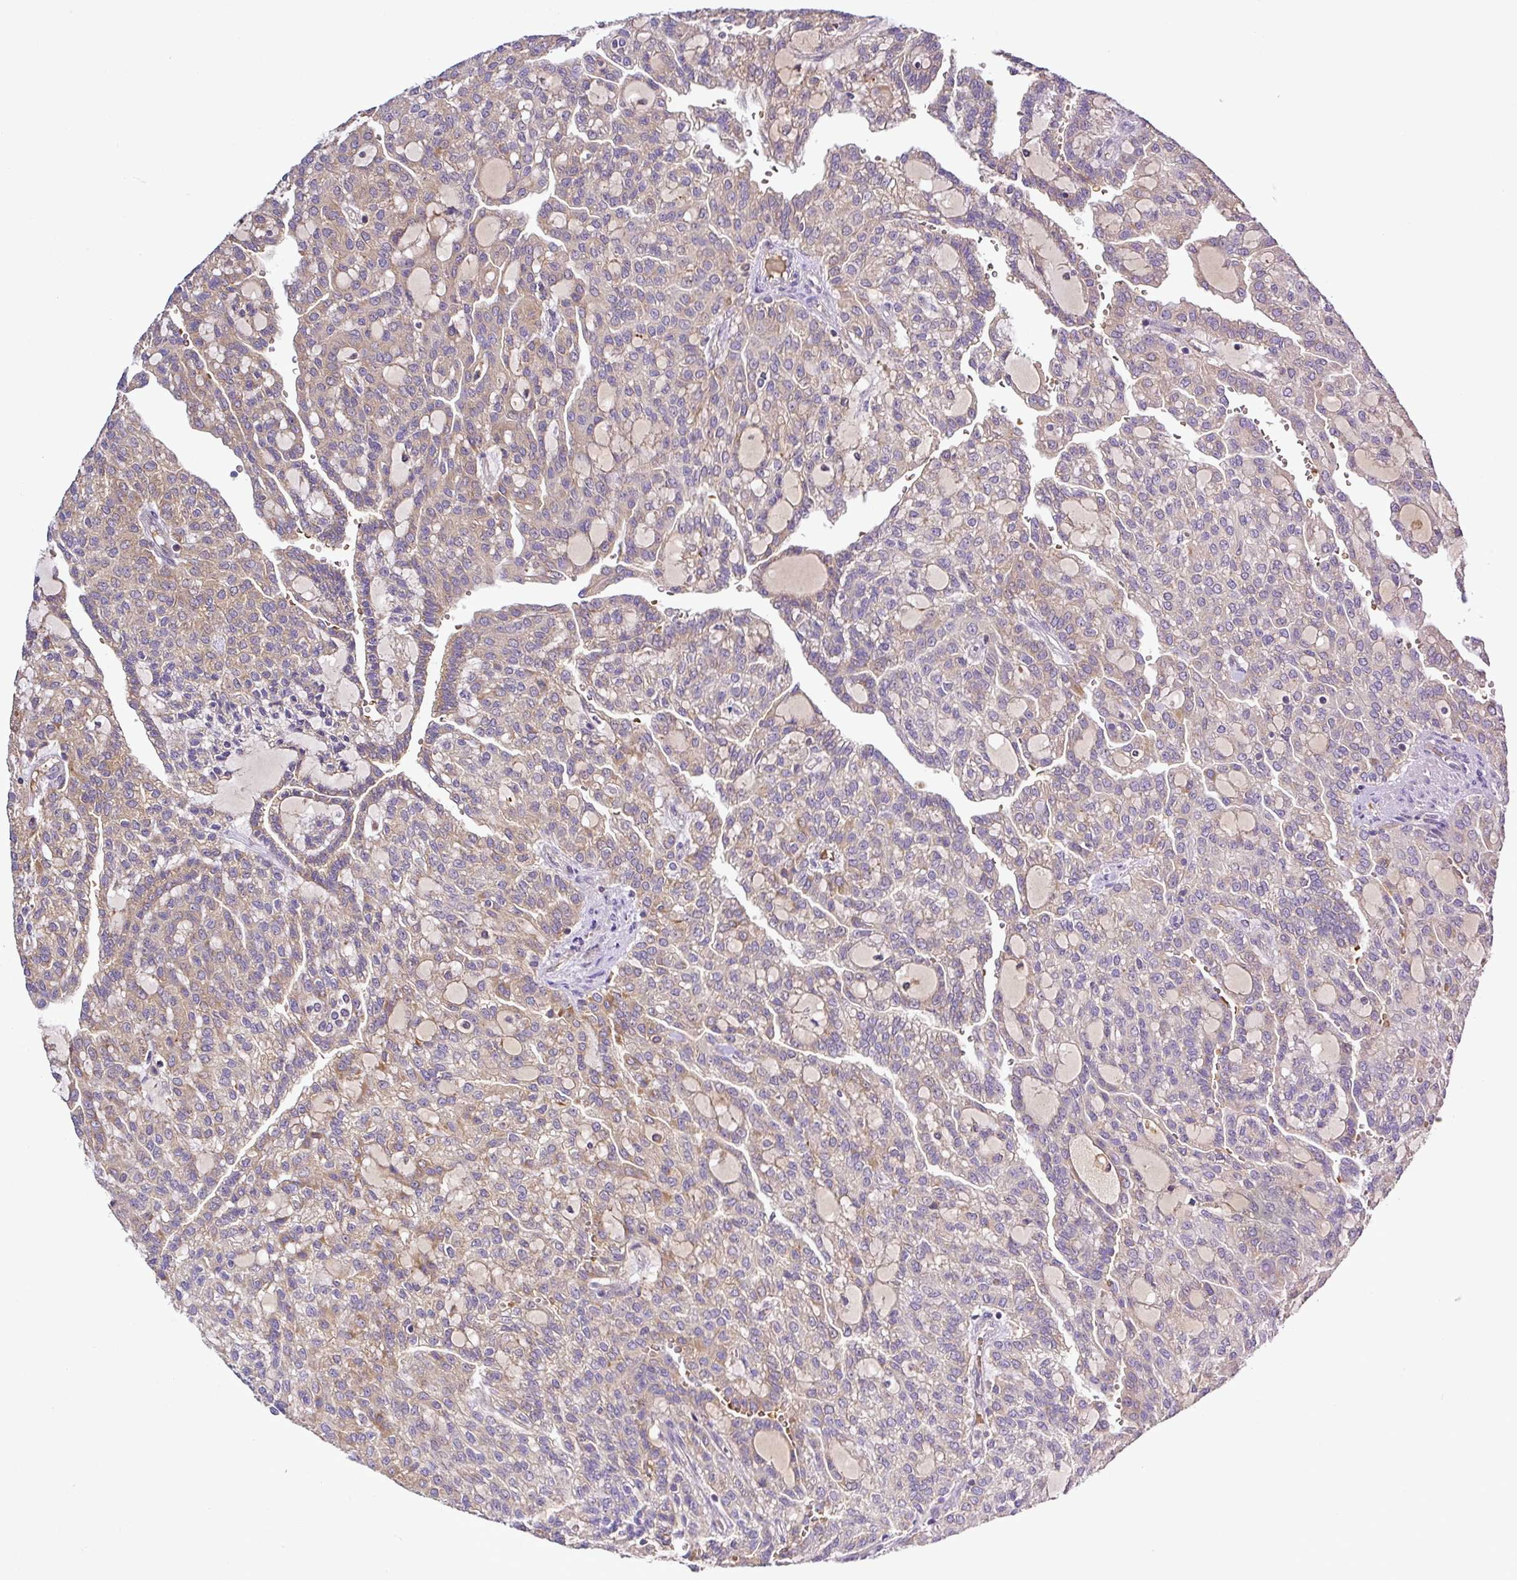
{"staining": {"intensity": "strong", "quantity": "25%-75%", "location": "cytoplasmic/membranous"}, "tissue": "renal cancer", "cell_type": "Tumor cells", "image_type": "cancer", "snomed": [{"axis": "morphology", "description": "Adenocarcinoma, NOS"}, {"axis": "topography", "description": "Kidney"}], "caption": "Renal cancer (adenocarcinoma) was stained to show a protein in brown. There is high levels of strong cytoplasmic/membranous expression in approximately 25%-75% of tumor cells.", "gene": "ZNF513", "patient": {"sex": "male", "age": 63}}